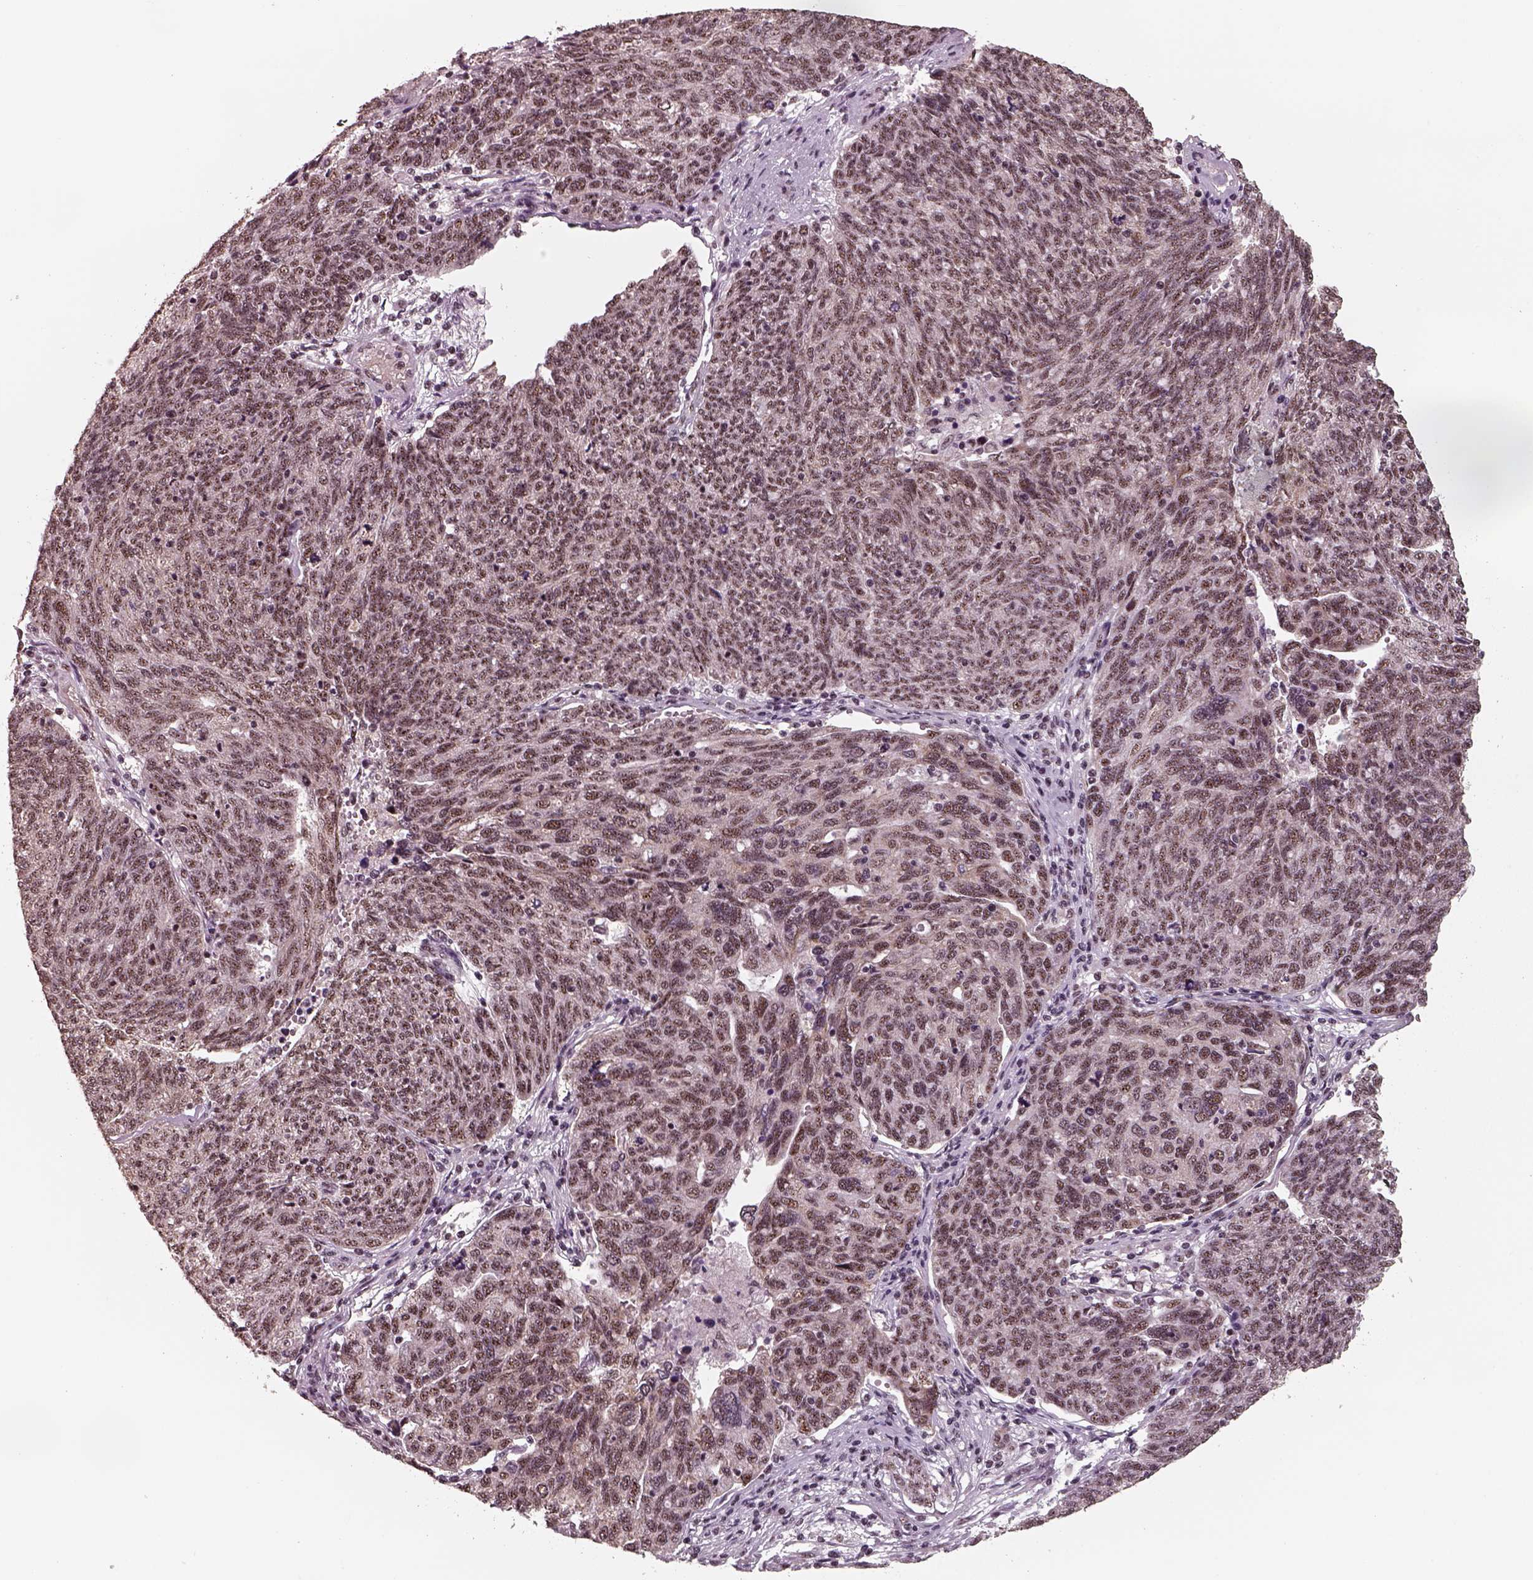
{"staining": {"intensity": "moderate", "quantity": ">75%", "location": "nuclear"}, "tissue": "ovarian cancer", "cell_type": "Tumor cells", "image_type": "cancer", "snomed": [{"axis": "morphology", "description": "Carcinoma, endometroid"}, {"axis": "topography", "description": "Ovary"}], "caption": "Immunohistochemical staining of endometroid carcinoma (ovarian) demonstrates medium levels of moderate nuclear protein expression in about >75% of tumor cells.", "gene": "ATXN7L3", "patient": {"sex": "female", "age": 58}}